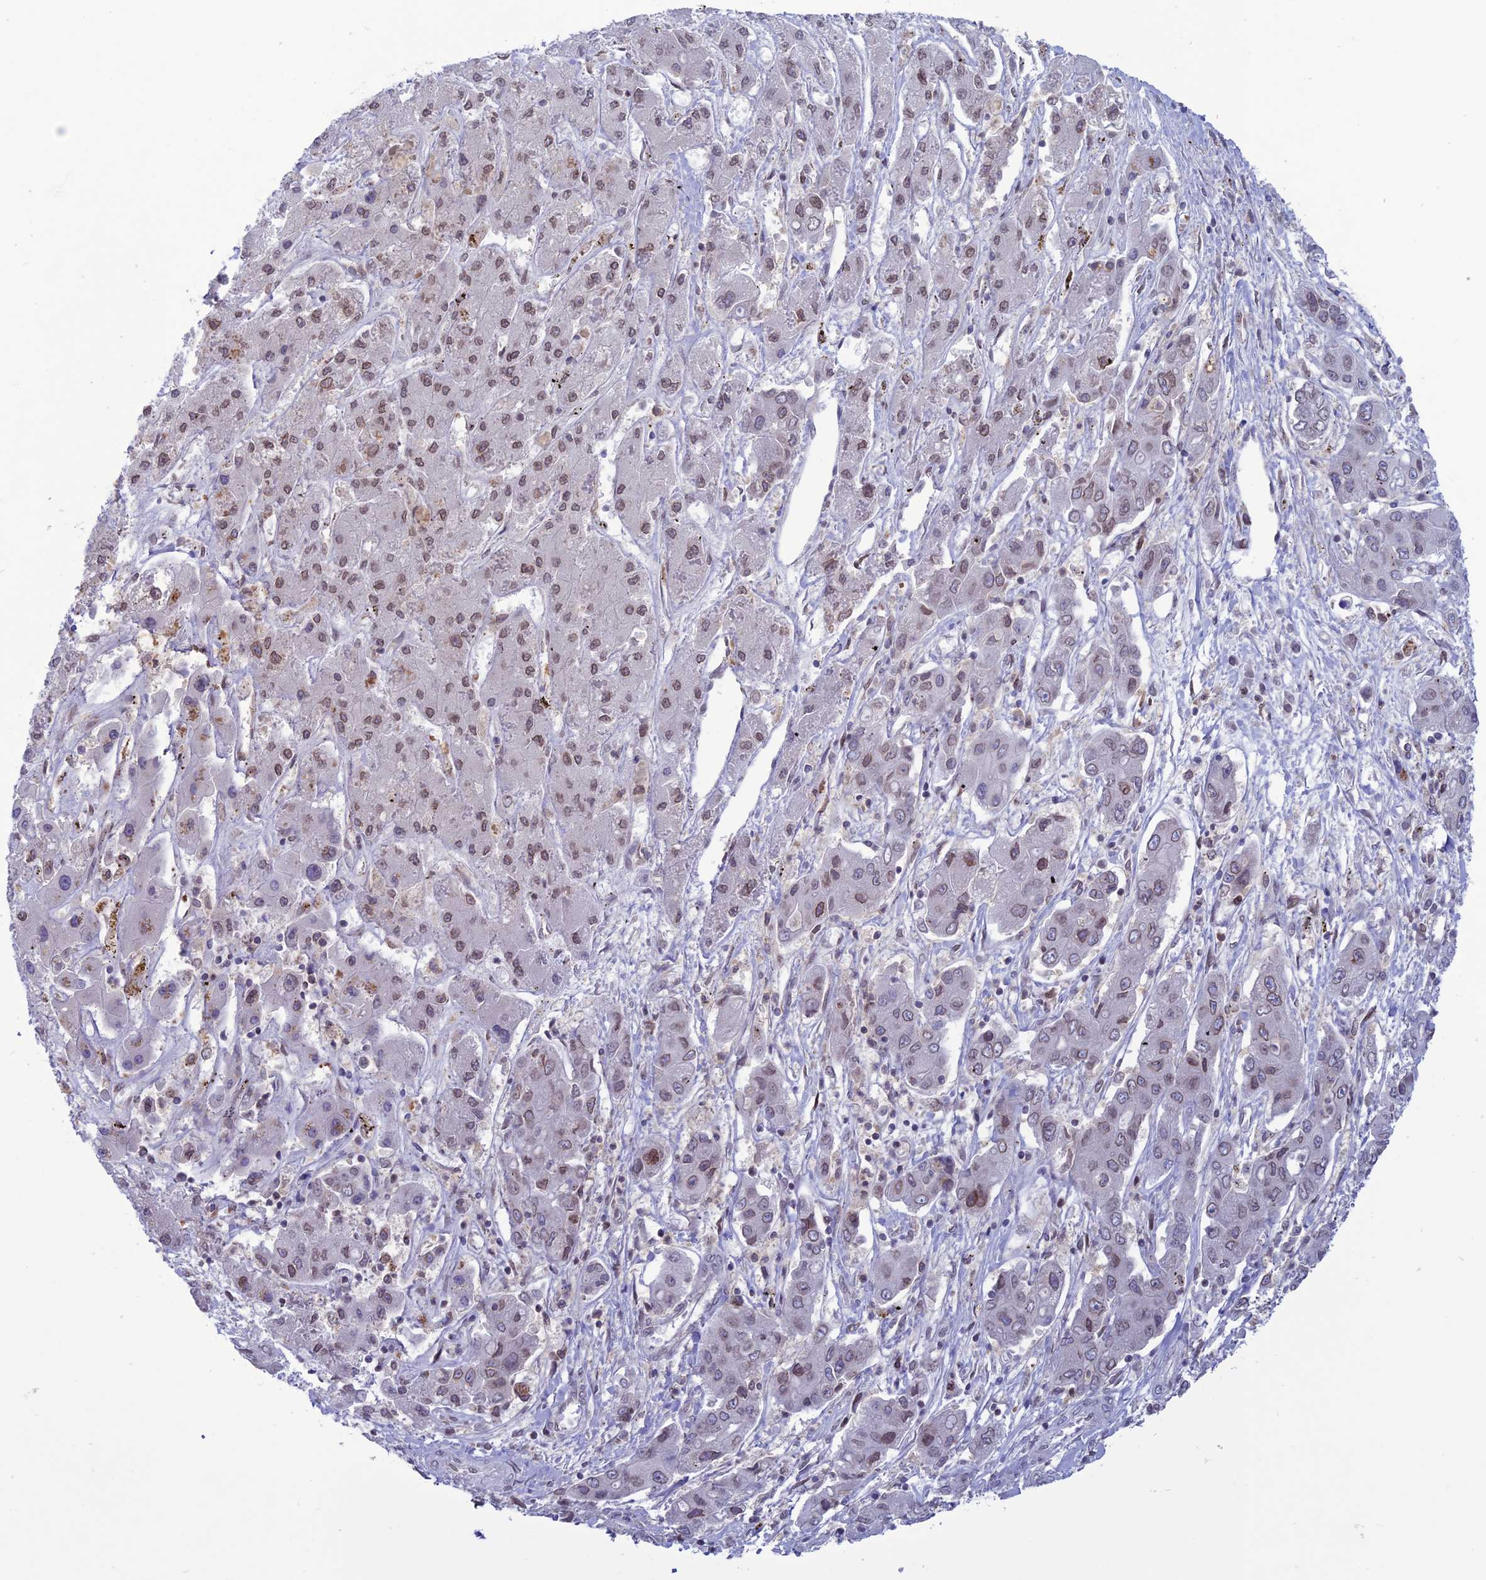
{"staining": {"intensity": "moderate", "quantity": ">75%", "location": "cytoplasmic/membranous,nuclear"}, "tissue": "liver cancer", "cell_type": "Tumor cells", "image_type": "cancer", "snomed": [{"axis": "morphology", "description": "Cholangiocarcinoma"}, {"axis": "topography", "description": "Liver"}], "caption": "IHC photomicrograph of neoplastic tissue: human liver cancer (cholangiocarcinoma) stained using immunohistochemistry (IHC) demonstrates medium levels of moderate protein expression localized specifically in the cytoplasmic/membranous and nuclear of tumor cells, appearing as a cytoplasmic/membranous and nuclear brown color.", "gene": "WDR46", "patient": {"sex": "male", "age": 67}}